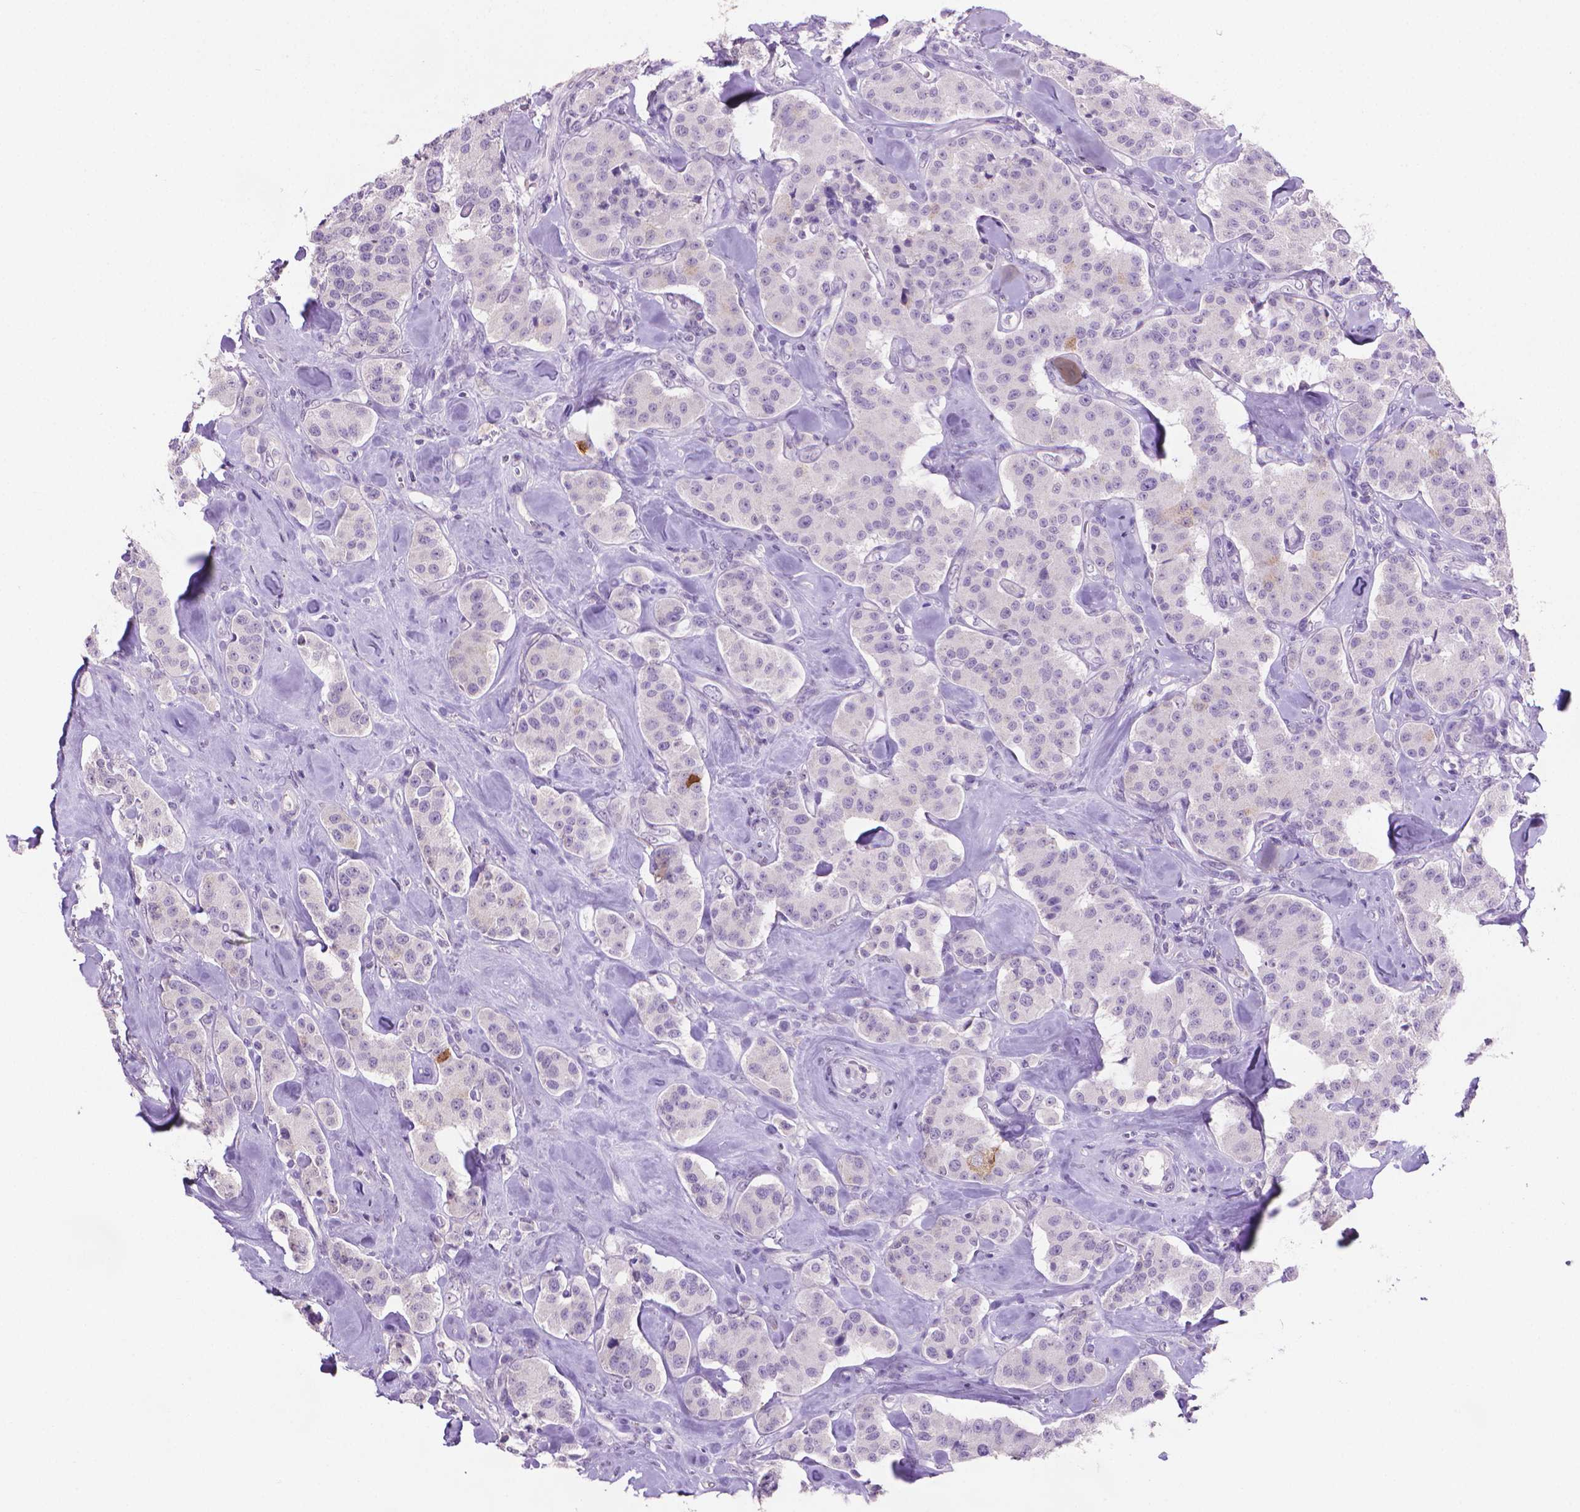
{"staining": {"intensity": "negative", "quantity": "none", "location": "none"}, "tissue": "carcinoid", "cell_type": "Tumor cells", "image_type": "cancer", "snomed": [{"axis": "morphology", "description": "Carcinoid, malignant, NOS"}, {"axis": "topography", "description": "Pancreas"}], "caption": "Tumor cells are negative for brown protein staining in carcinoid.", "gene": "MUC1", "patient": {"sex": "male", "age": 41}}